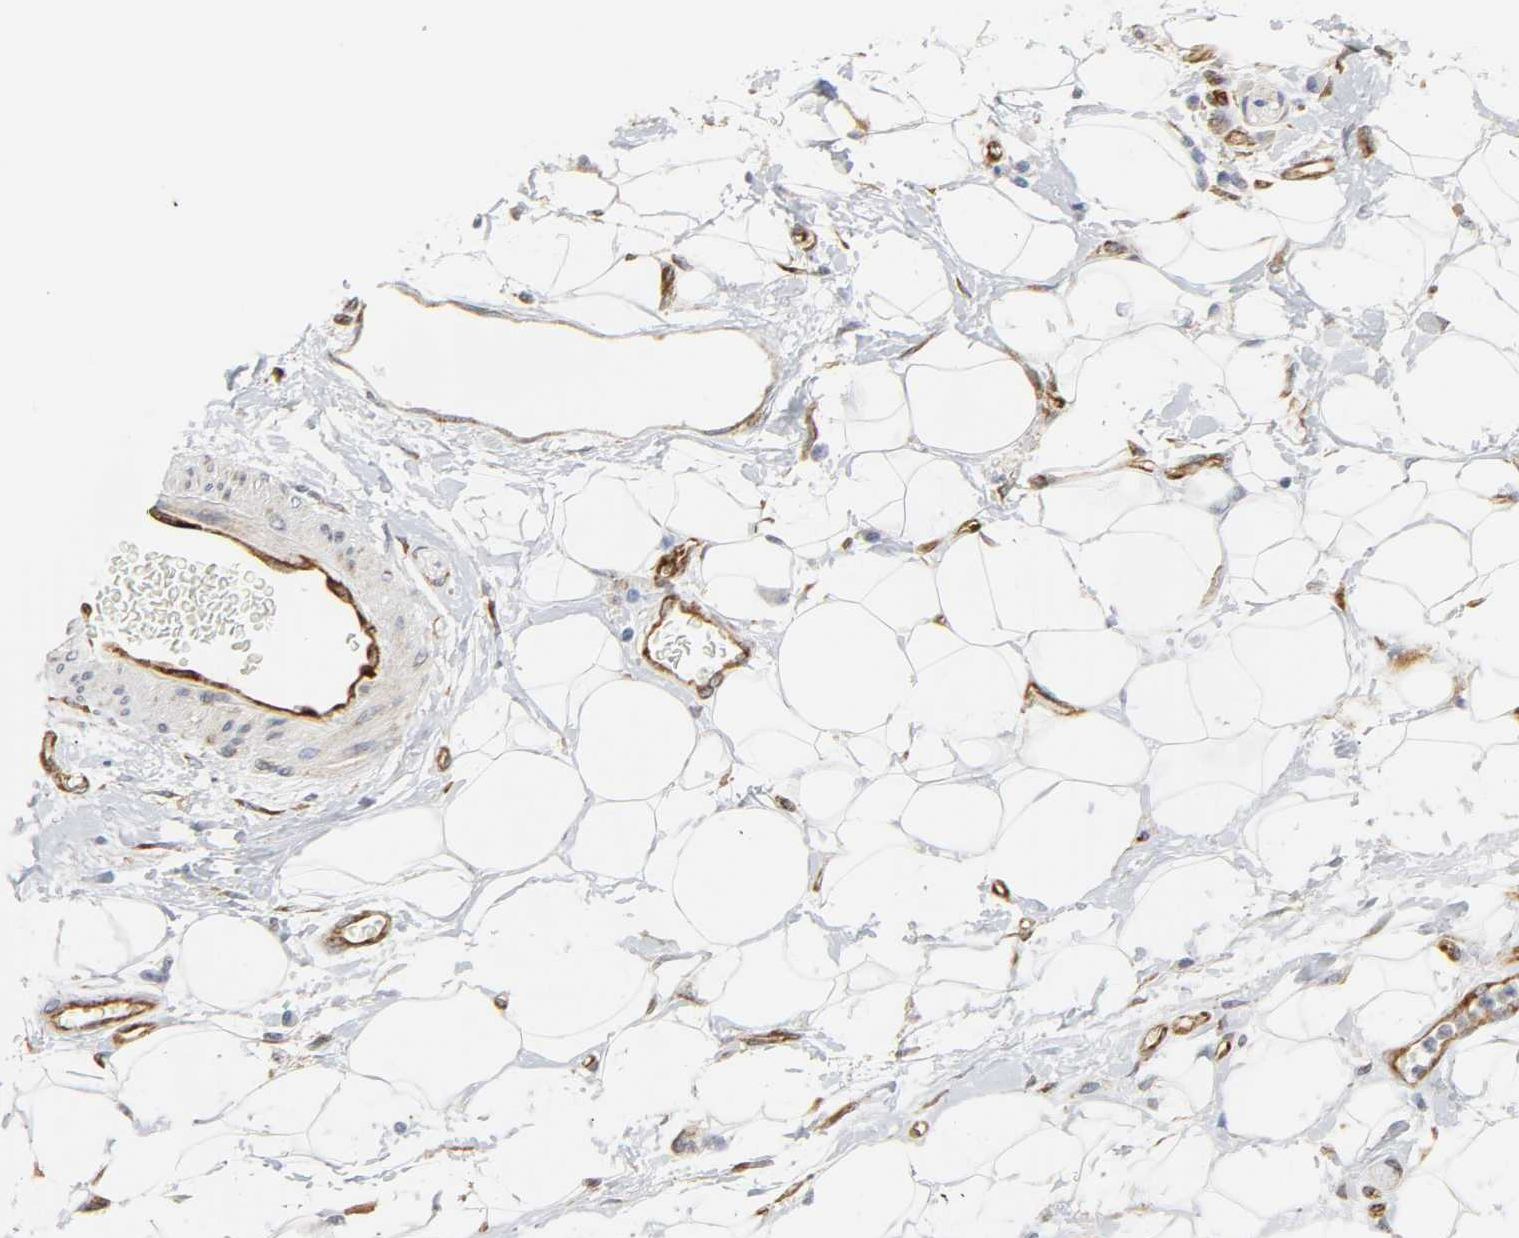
{"staining": {"intensity": "weak", "quantity": "25%-75%", "location": "cytoplasmic/membranous"}, "tissue": "adipose tissue", "cell_type": "Adipocytes", "image_type": "normal", "snomed": [{"axis": "morphology", "description": "Normal tissue, NOS"}, {"axis": "morphology", "description": "Urothelial carcinoma, High grade"}, {"axis": "topography", "description": "Vascular tissue"}, {"axis": "topography", "description": "Urinary bladder"}], "caption": "Adipocytes display low levels of weak cytoplasmic/membranous staining in about 25%-75% of cells in unremarkable human adipose tissue. The protein of interest is shown in brown color, while the nuclei are stained blue.", "gene": "DOCK1", "patient": {"sex": "female", "age": 56}}